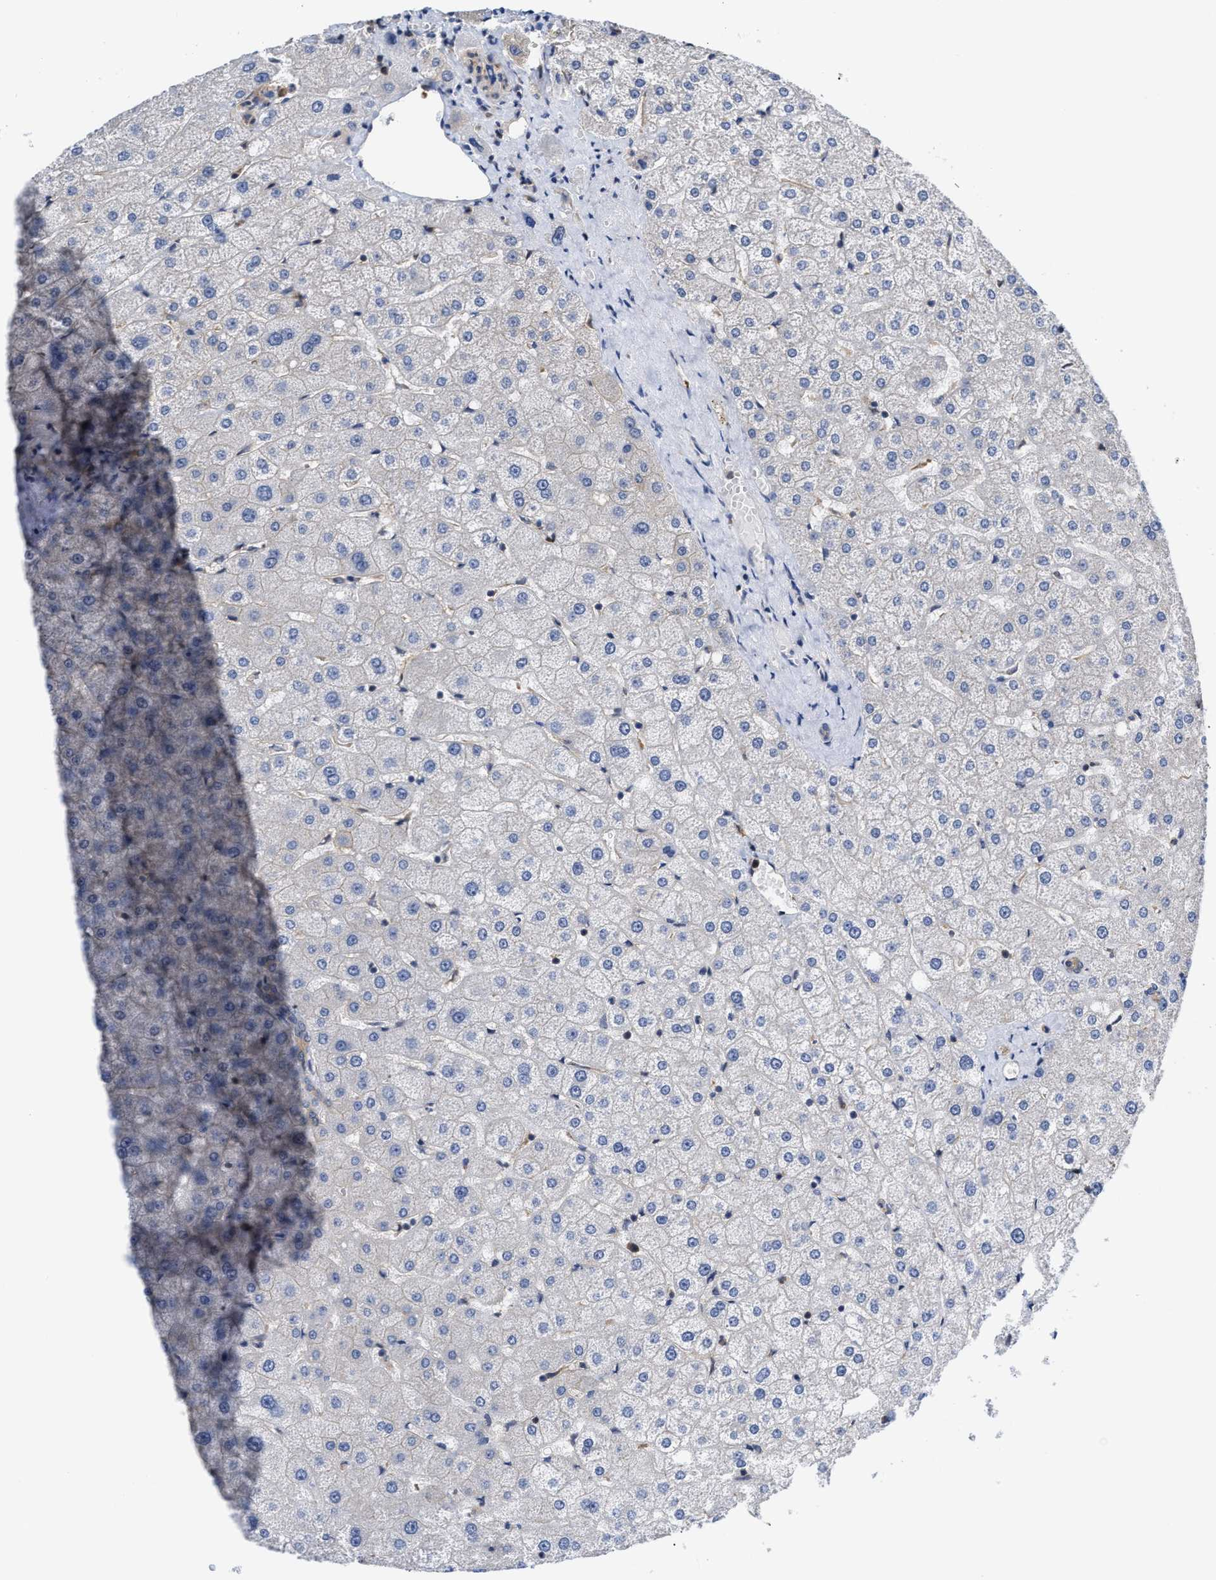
{"staining": {"intensity": "weak", "quantity": ">75%", "location": "cytoplasmic/membranous"}, "tissue": "liver", "cell_type": "Cholangiocytes", "image_type": "normal", "snomed": [{"axis": "morphology", "description": "Normal tissue, NOS"}, {"axis": "topography", "description": "Liver"}], "caption": "Immunohistochemical staining of normal liver exhibits weak cytoplasmic/membranous protein expression in approximately >75% of cholangiocytes.", "gene": "SCAI", "patient": {"sex": "male", "age": 73}}